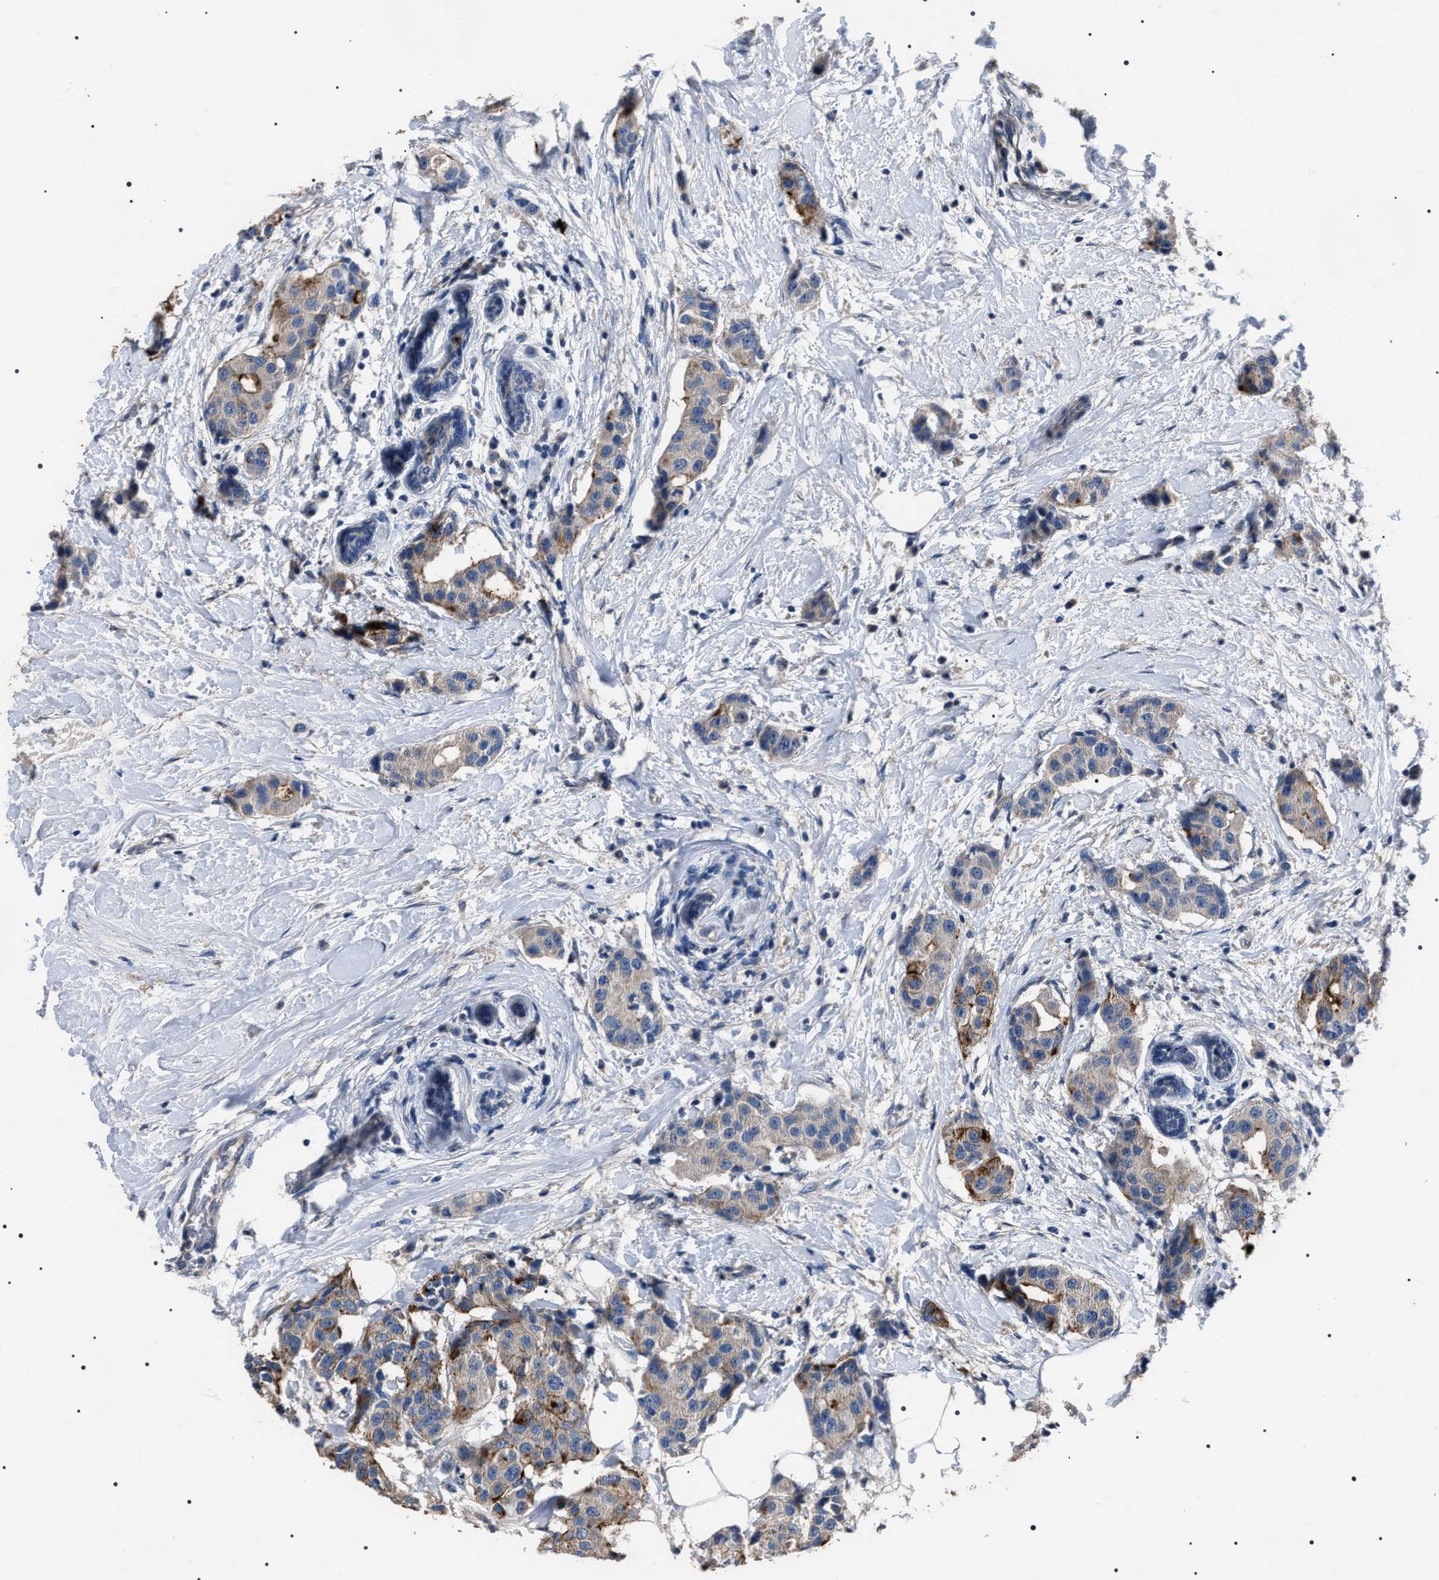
{"staining": {"intensity": "strong", "quantity": "<25%", "location": "cytoplasmic/membranous"}, "tissue": "breast cancer", "cell_type": "Tumor cells", "image_type": "cancer", "snomed": [{"axis": "morphology", "description": "Normal tissue, NOS"}, {"axis": "morphology", "description": "Duct carcinoma"}, {"axis": "topography", "description": "Breast"}], "caption": "This photomicrograph shows IHC staining of breast infiltrating ductal carcinoma, with medium strong cytoplasmic/membranous staining in about <25% of tumor cells.", "gene": "TRIM54", "patient": {"sex": "female", "age": 39}}